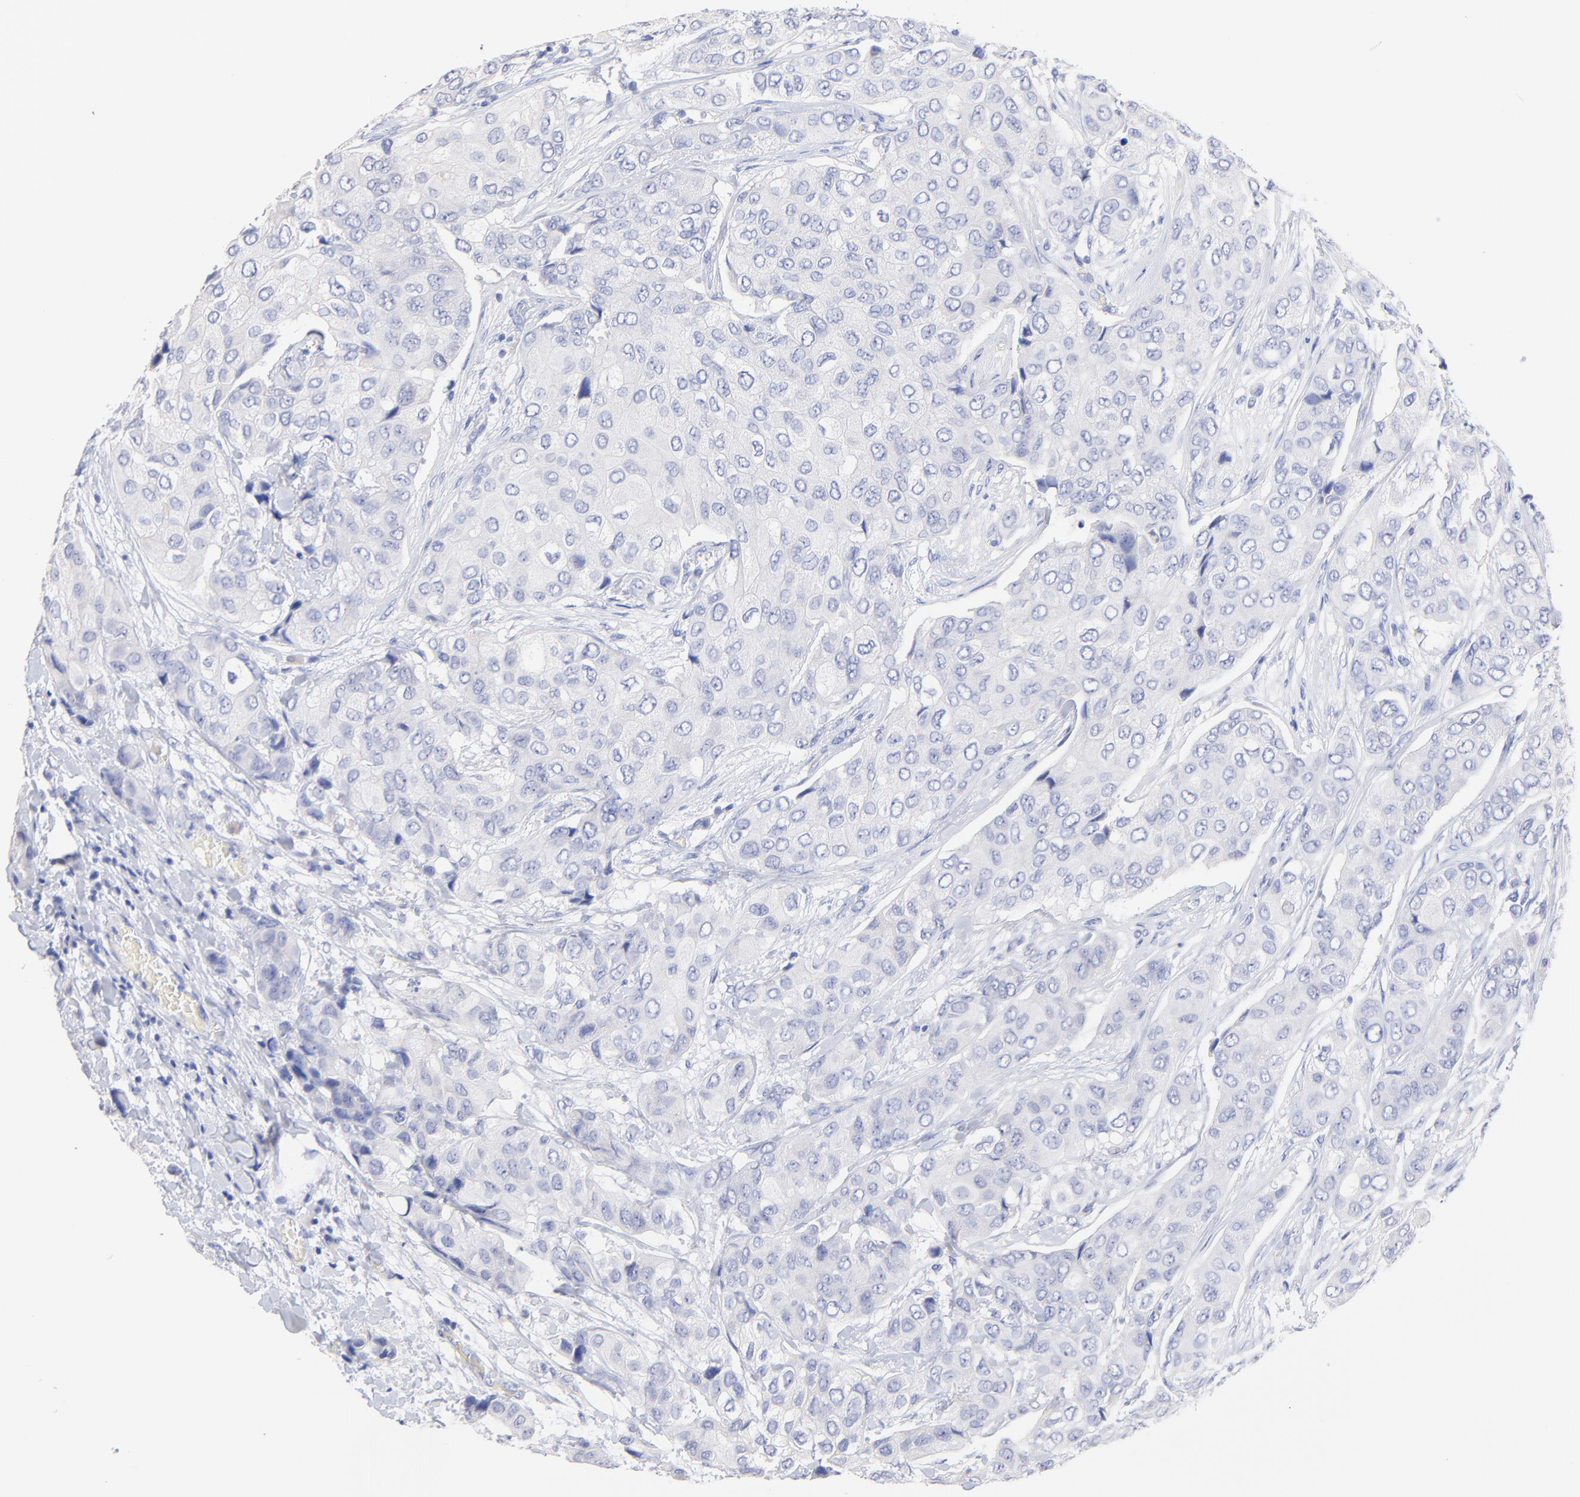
{"staining": {"intensity": "negative", "quantity": "none", "location": "none"}, "tissue": "breast cancer", "cell_type": "Tumor cells", "image_type": "cancer", "snomed": [{"axis": "morphology", "description": "Duct carcinoma"}, {"axis": "topography", "description": "Breast"}], "caption": "IHC histopathology image of neoplastic tissue: breast infiltrating ductal carcinoma stained with DAB displays no significant protein staining in tumor cells. Nuclei are stained in blue.", "gene": "CFAP57", "patient": {"sex": "female", "age": 68}}